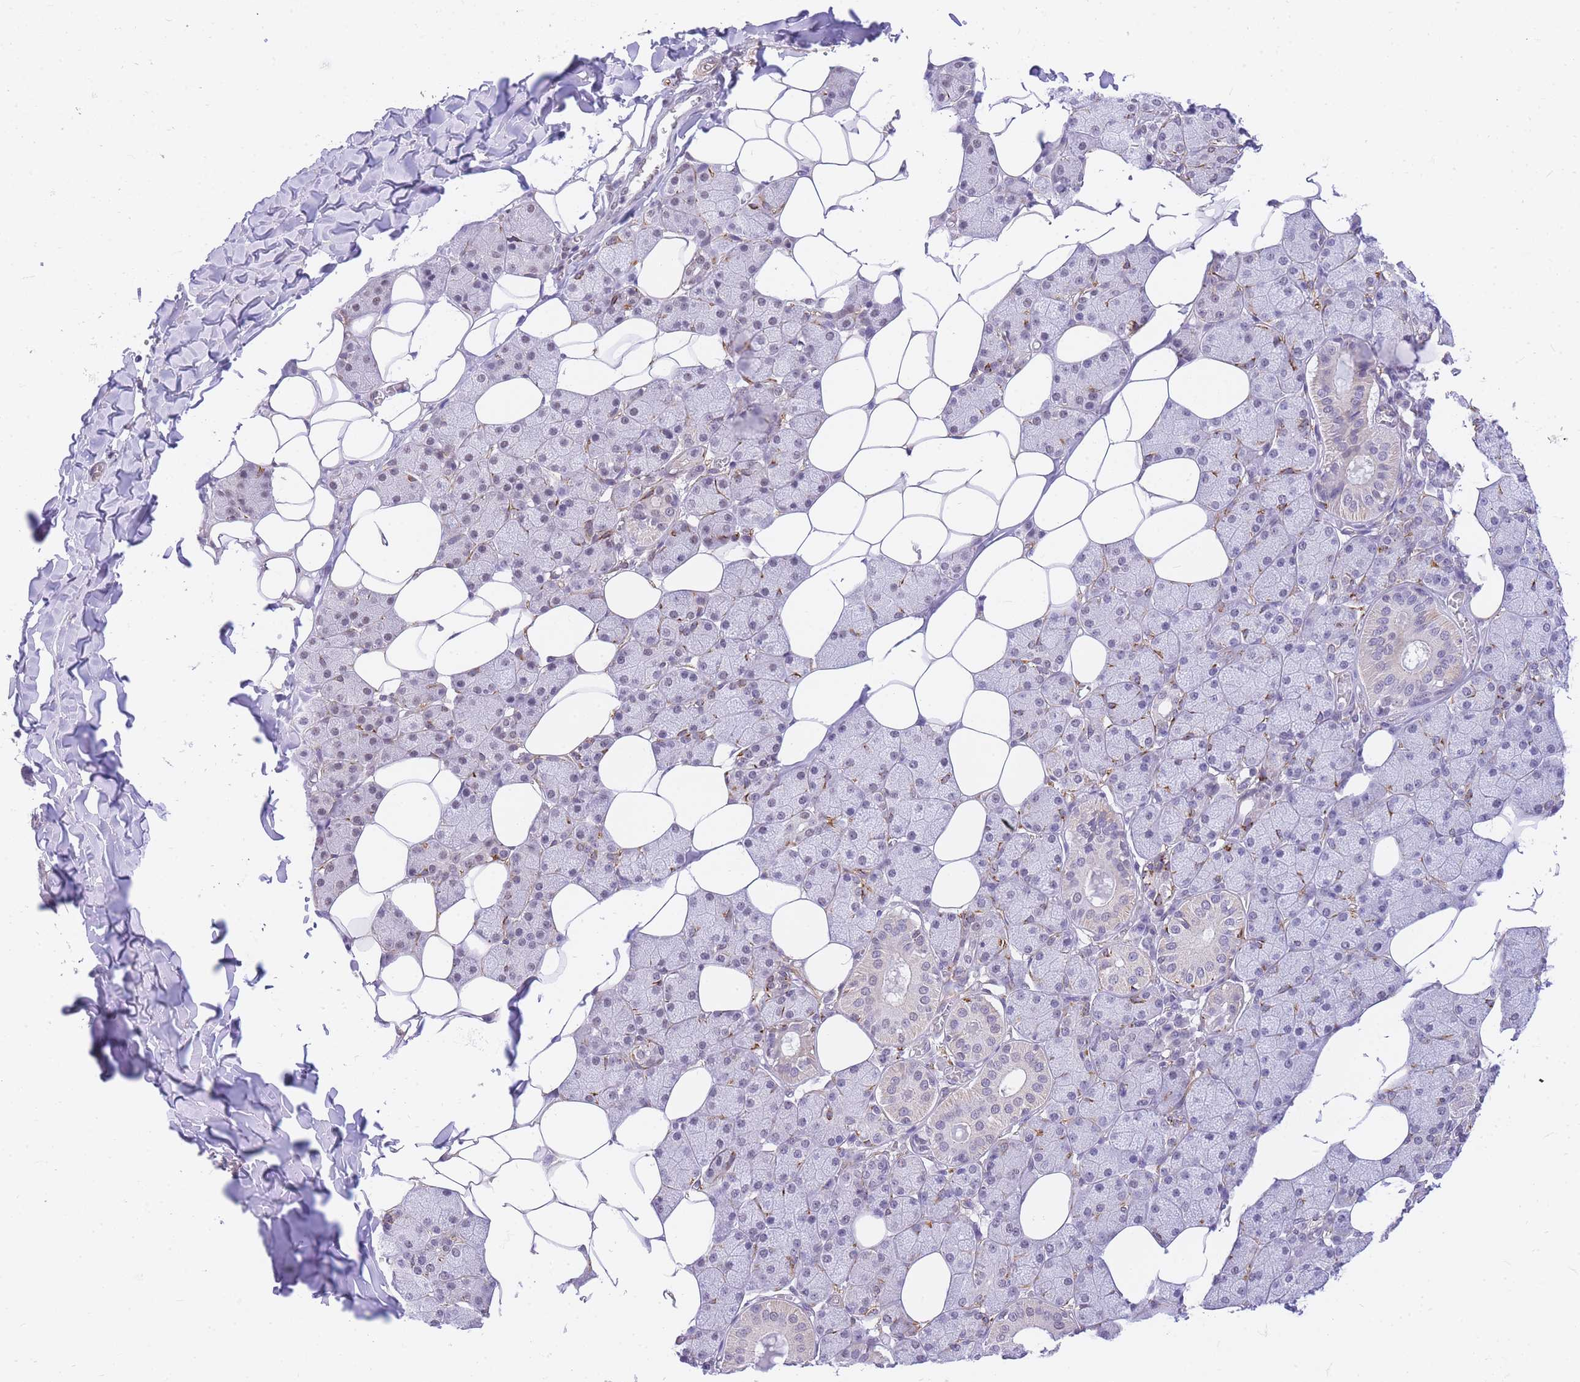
{"staining": {"intensity": "negative", "quantity": "none", "location": "none"}, "tissue": "salivary gland", "cell_type": "Glandular cells", "image_type": "normal", "snomed": [{"axis": "morphology", "description": "Normal tissue, NOS"}, {"axis": "topography", "description": "Salivary gland"}], "caption": "High magnification brightfield microscopy of normal salivary gland stained with DAB (brown) and counterstained with hematoxylin (blue): glandular cells show no significant positivity.", "gene": "S100PBP", "patient": {"sex": "female", "age": 33}}